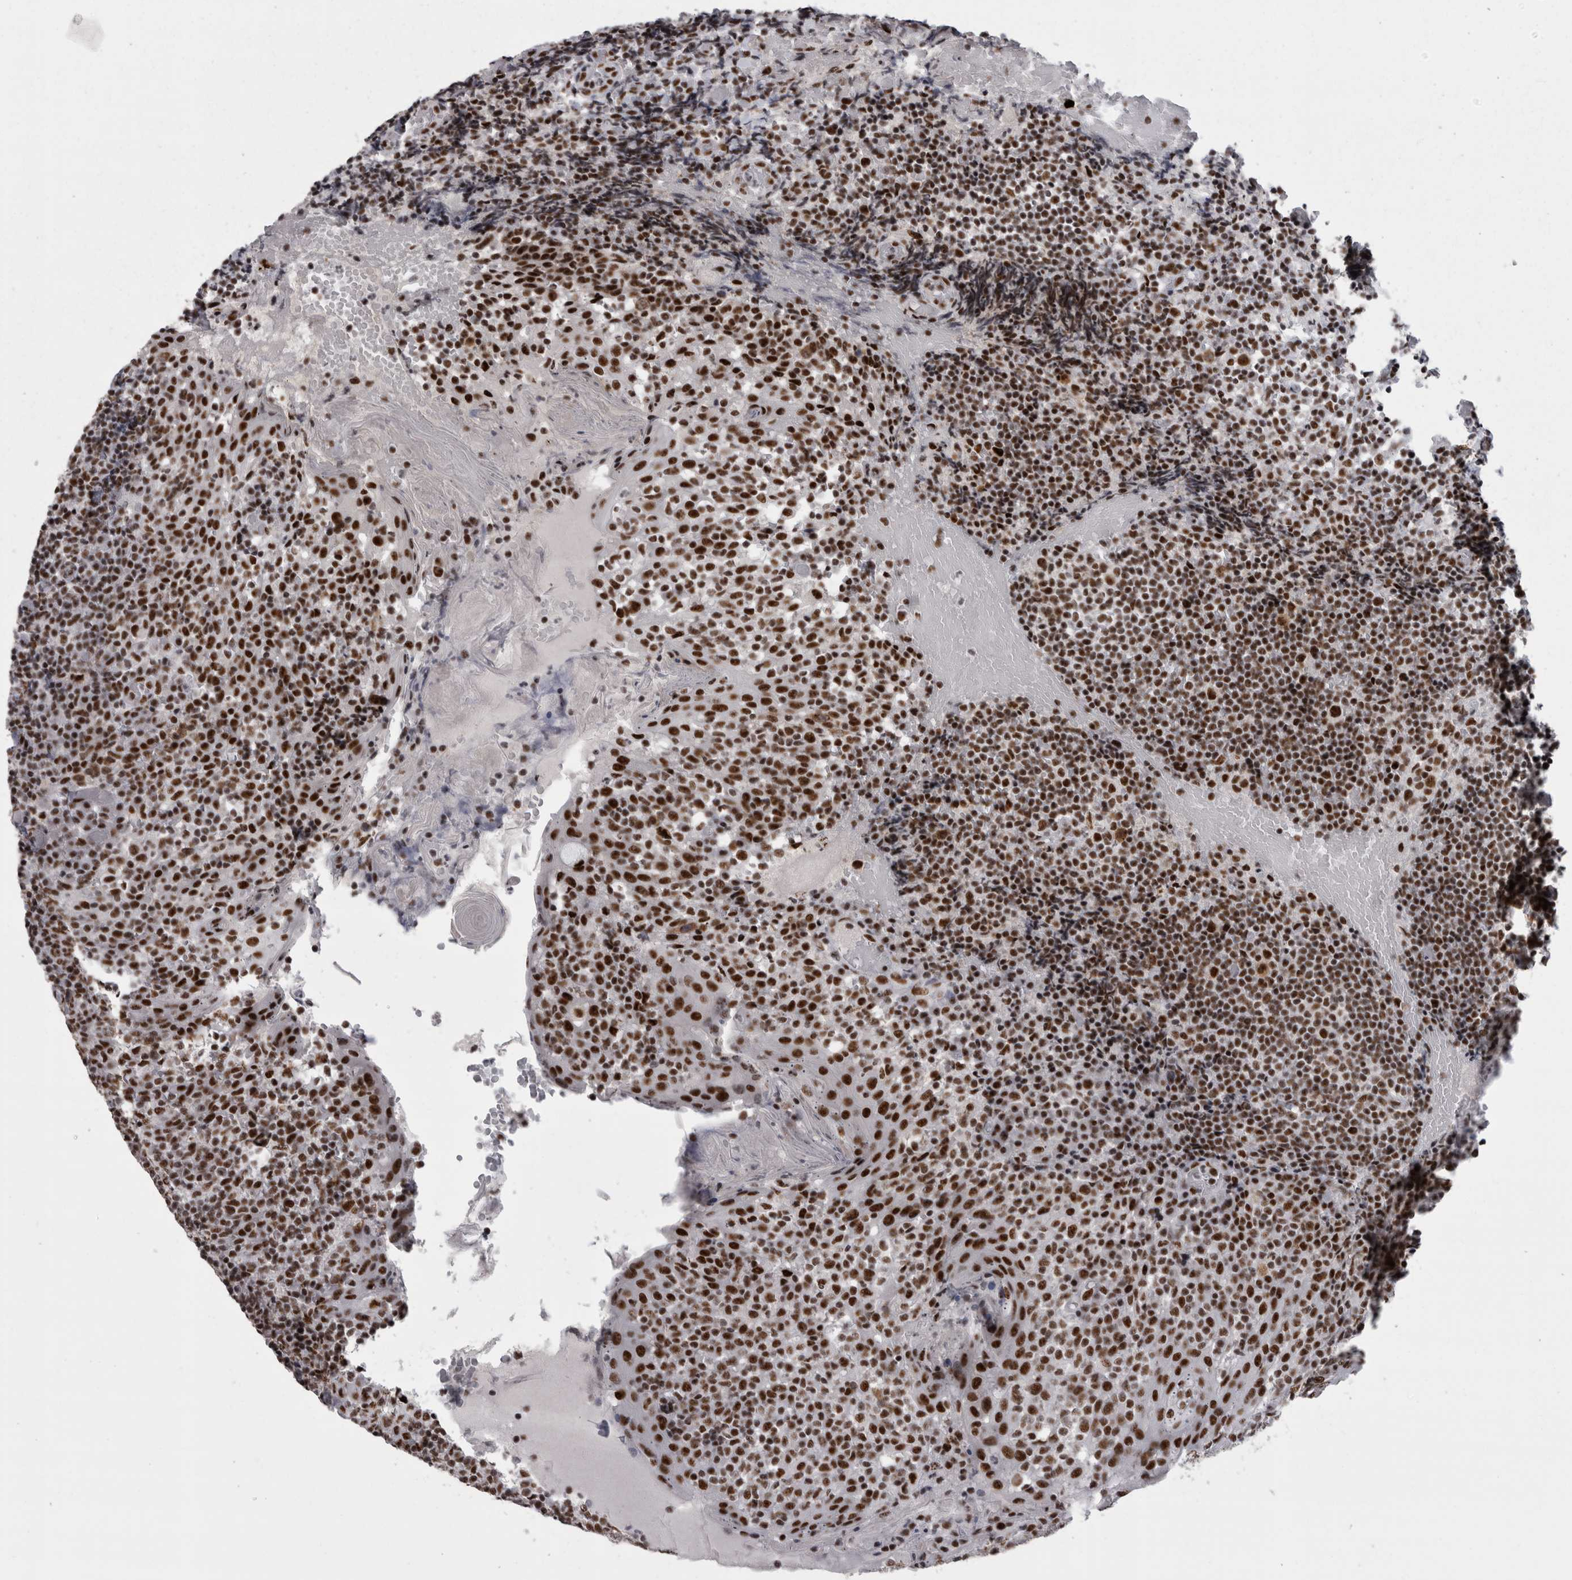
{"staining": {"intensity": "strong", "quantity": ">75%", "location": "nuclear"}, "tissue": "tonsil", "cell_type": "Germinal center cells", "image_type": "normal", "snomed": [{"axis": "morphology", "description": "Normal tissue, NOS"}, {"axis": "topography", "description": "Tonsil"}], "caption": "Protein staining by IHC shows strong nuclear positivity in about >75% of germinal center cells in normal tonsil. (DAB IHC, brown staining for protein, blue staining for nuclei).", "gene": "SNRNP40", "patient": {"sex": "female", "age": 19}}